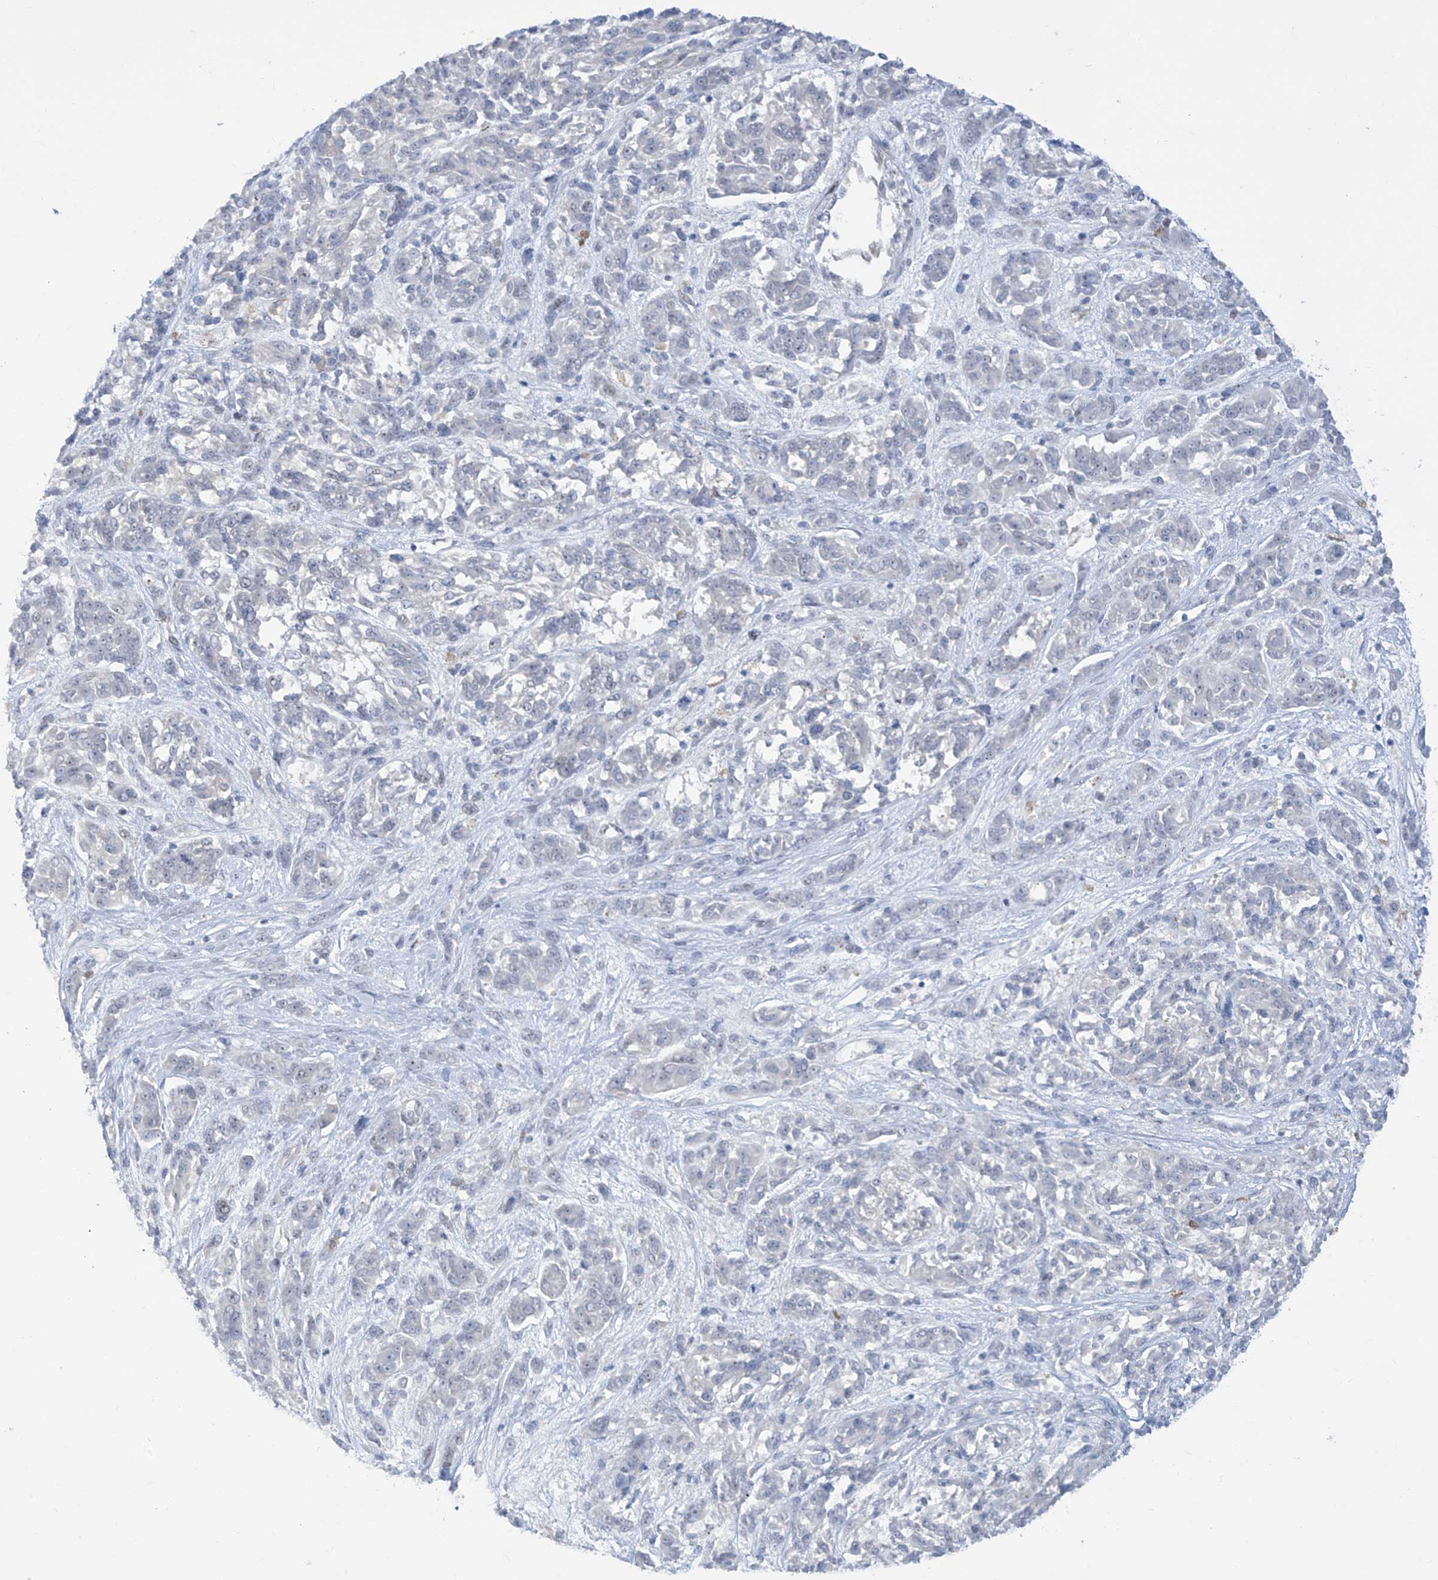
{"staining": {"intensity": "negative", "quantity": "none", "location": "none"}, "tissue": "melanoma", "cell_type": "Tumor cells", "image_type": "cancer", "snomed": [{"axis": "morphology", "description": "Malignant melanoma, NOS"}, {"axis": "topography", "description": "Skin"}], "caption": "There is no significant positivity in tumor cells of melanoma. (Brightfield microscopy of DAB IHC at high magnification).", "gene": "LIN9", "patient": {"sex": "male", "age": 53}}